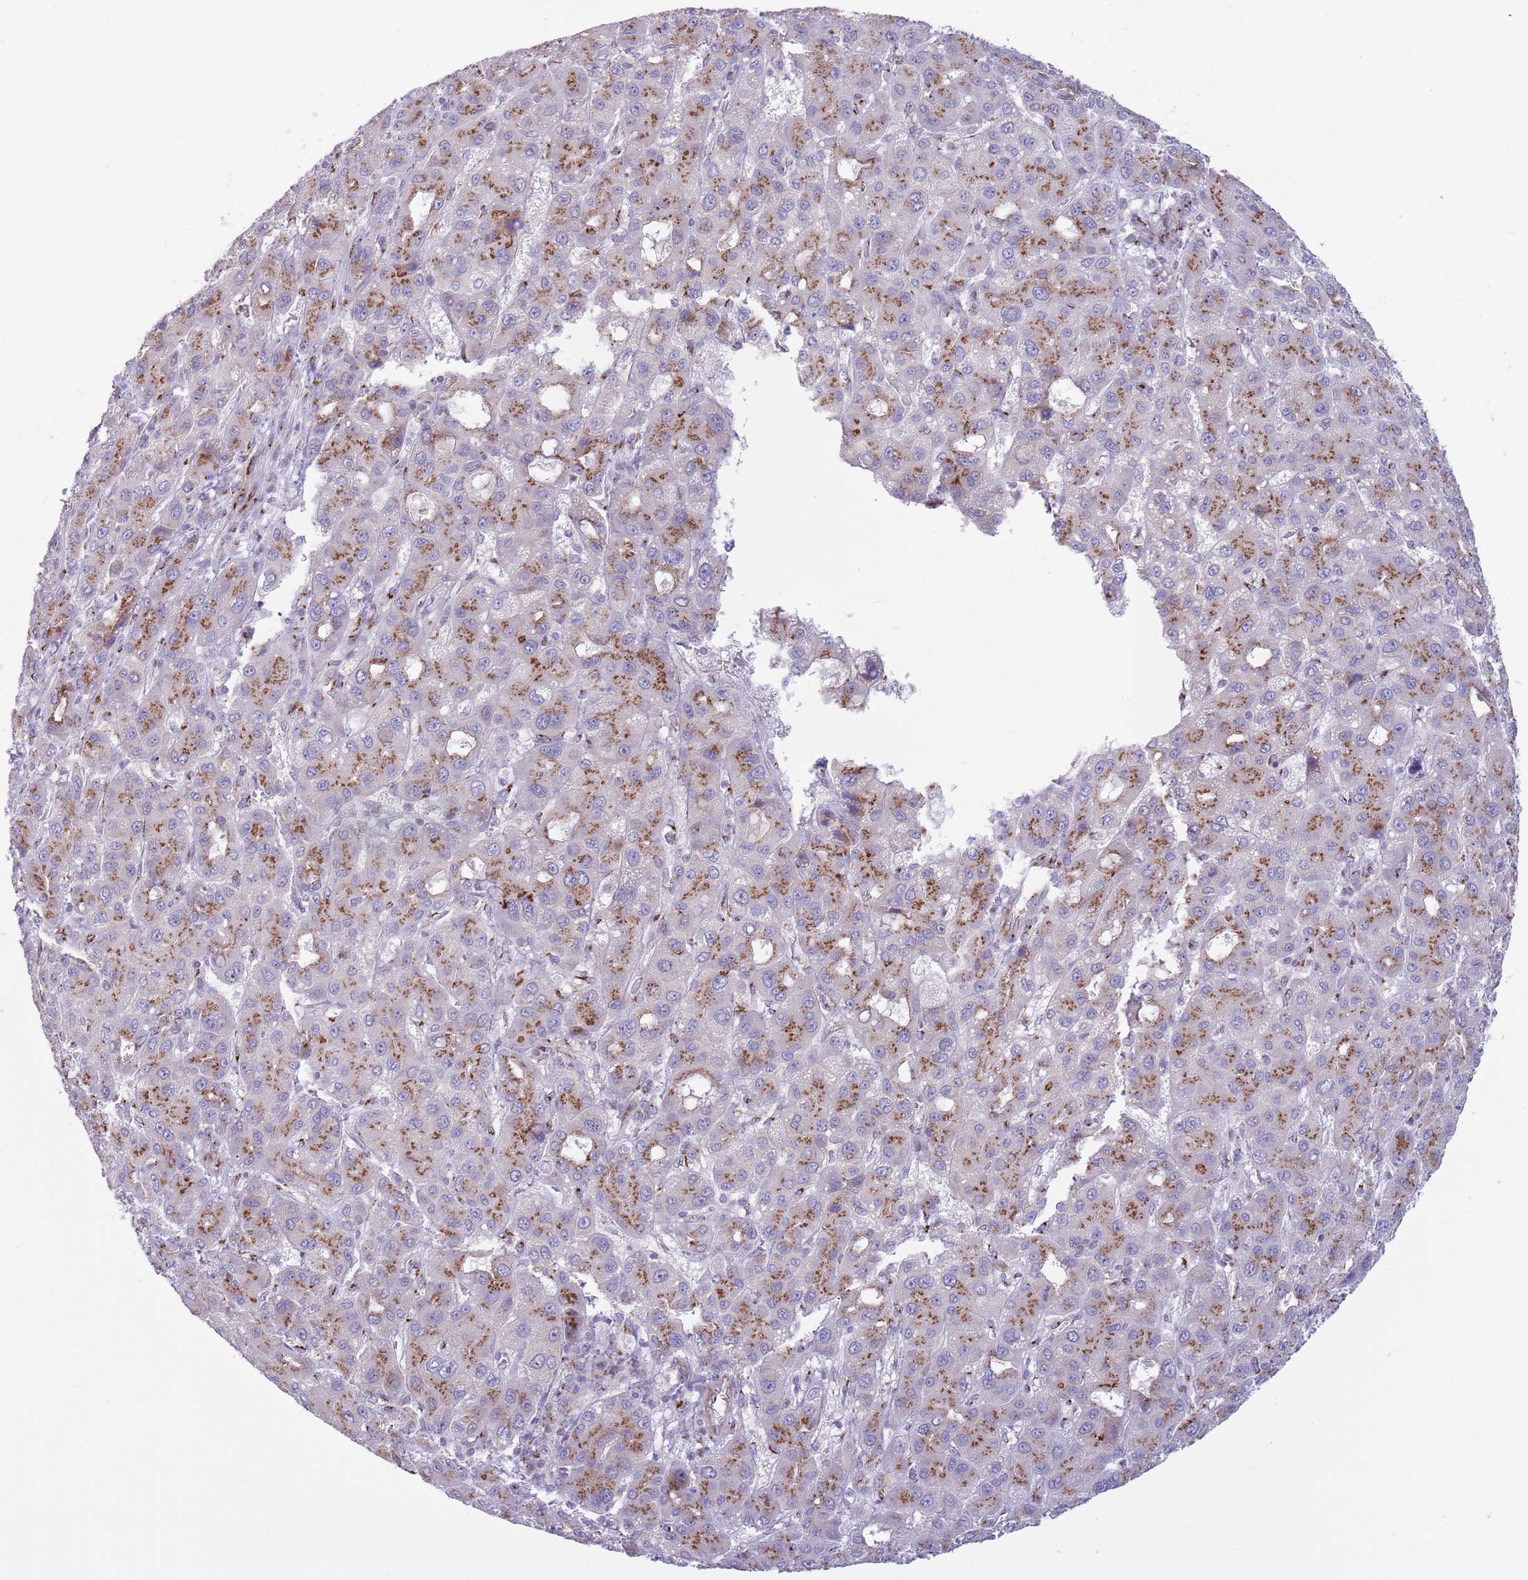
{"staining": {"intensity": "strong", "quantity": ">75%", "location": "cytoplasmic/membranous"}, "tissue": "liver cancer", "cell_type": "Tumor cells", "image_type": "cancer", "snomed": [{"axis": "morphology", "description": "Carcinoma, Hepatocellular, NOS"}, {"axis": "topography", "description": "Liver"}], "caption": "IHC histopathology image of neoplastic tissue: liver cancer stained using IHC exhibits high levels of strong protein expression localized specifically in the cytoplasmic/membranous of tumor cells, appearing as a cytoplasmic/membranous brown color.", "gene": "C20orf96", "patient": {"sex": "male", "age": 55}}